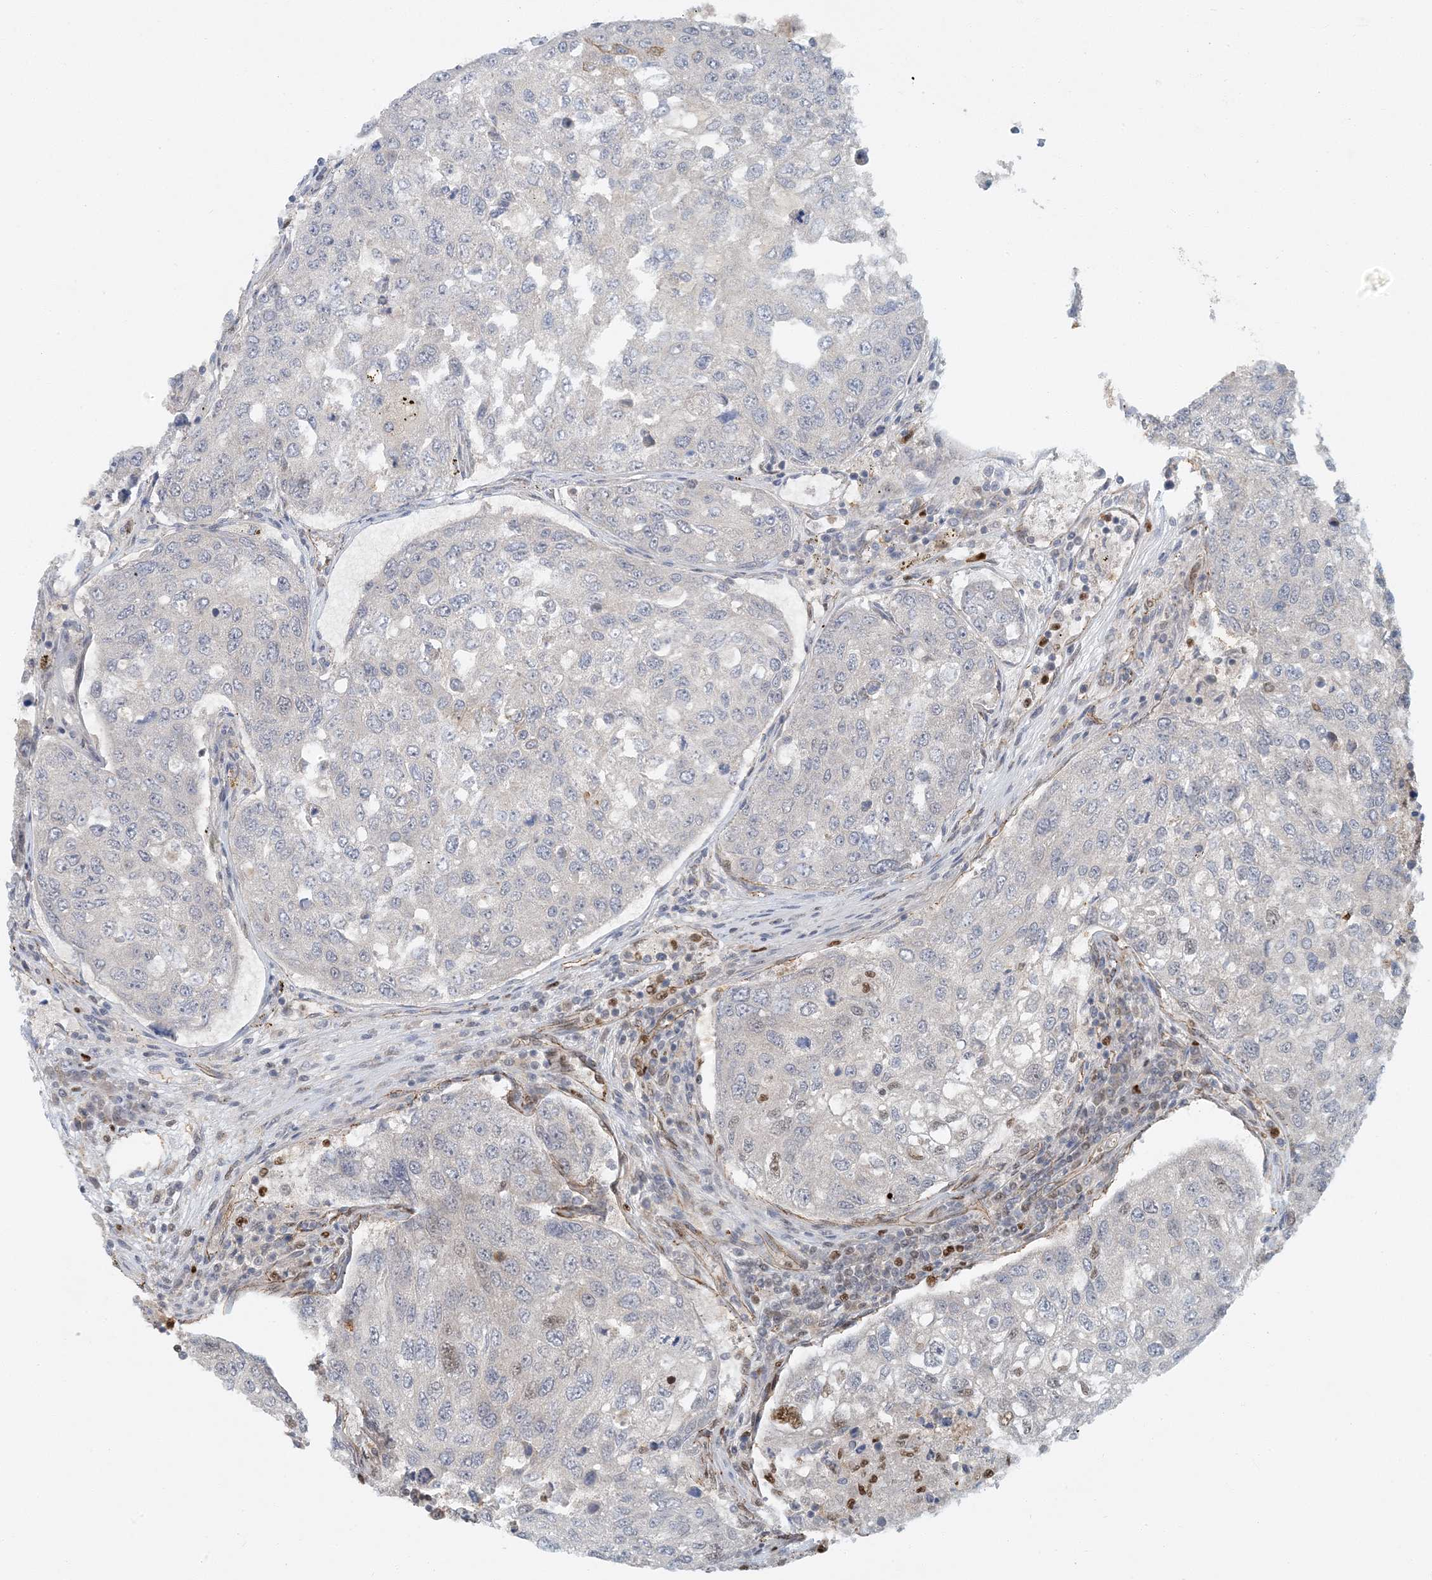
{"staining": {"intensity": "negative", "quantity": "none", "location": "none"}, "tissue": "urothelial cancer", "cell_type": "Tumor cells", "image_type": "cancer", "snomed": [{"axis": "morphology", "description": "Urothelial carcinoma, High grade"}, {"axis": "topography", "description": "Lymph node"}, {"axis": "topography", "description": "Urinary bladder"}], "caption": "Tumor cells are negative for protein expression in human high-grade urothelial carcinoma.", "gene": "AK9", "patient": {"sex": "male", "age": 51}}